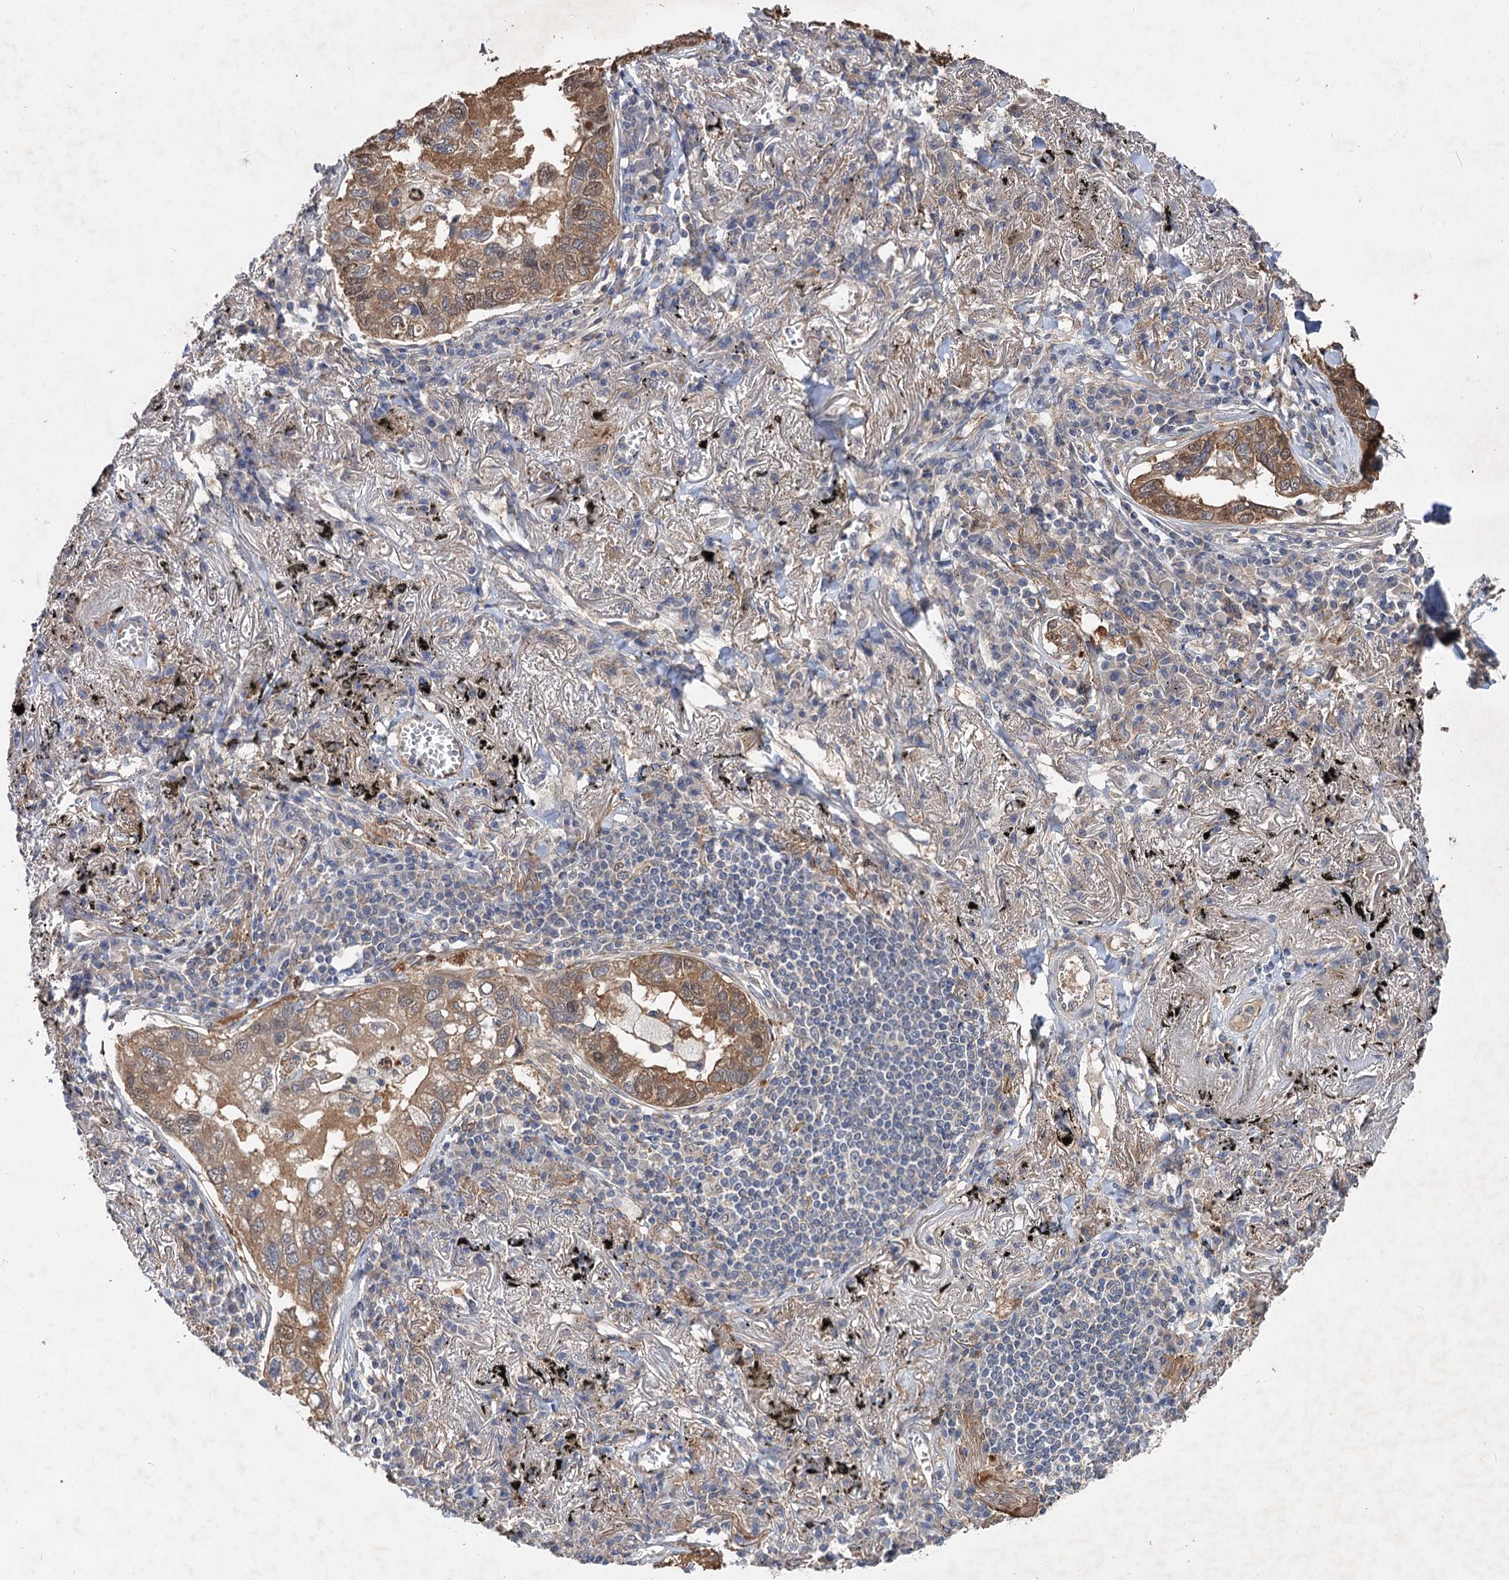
{"staining": {"intensity": "moderate", "quantity": ">75%", "location": "cytoplasmic/membranous,nuclear"}, "tissue": "lung cancer", "cell_type": "Tumor cells", "image_type": "cancer", "snomed": [{"axis": "morphology", "description": "Adenocarcinoma, NOS"}, {"axis": "topography", "description": "Lung"}], "caption": "The image shows staining of lung cancer, revealing moderate cytoplasmic/membranous and nuclear protein positivity (brown color) within tumor cells.", "gene": "NUDCD2", "patient": {"sex": "male", "age": 65}}